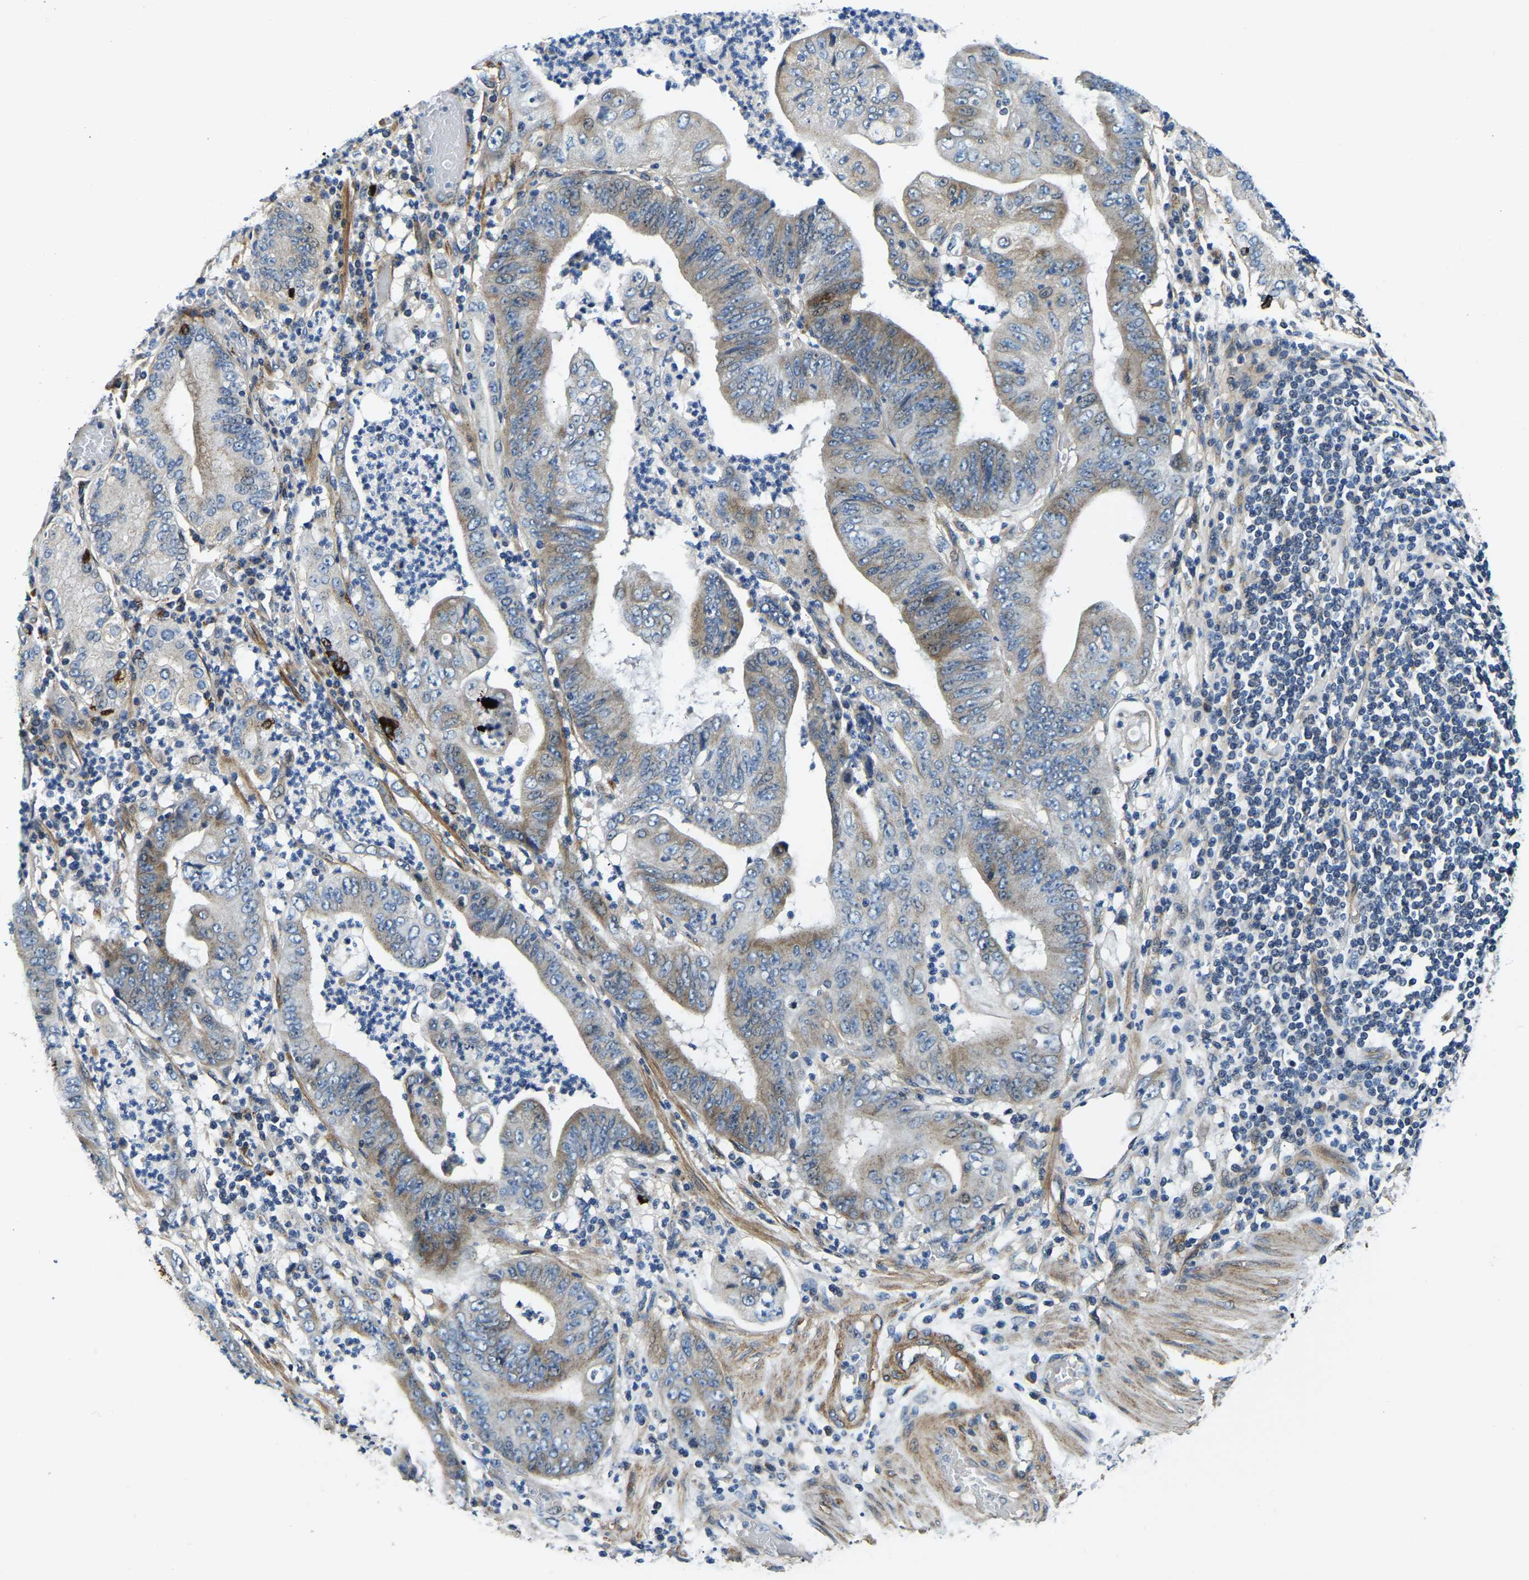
{"staining": {"intensity": "moderate", "quantity": ">75%", "location": "cytoplasmic/membranous"}, "tissue": "stomach cancer", "cell_type": "Tumor cells", "image_type": "cancer", "snomed": [{"axis": "morphology", "description": "Adenocarcinoma, NOS"}, {"axis": "topography", "description": "Stomach"}], "caption": "Immunohistochemistry (IHC) micrograph of neoplastic tissue: stomach adenocarcinoma stained using immunohistochemistry (IHC) reveals medium levels of moderate protein expression localized specifically in the cytoplasmic/membranous of tumor cells, appearing as a cytoplasmic/membranous brown color.", "gene": "RNF39", "patient": {"sex": "female", "age": 73}}